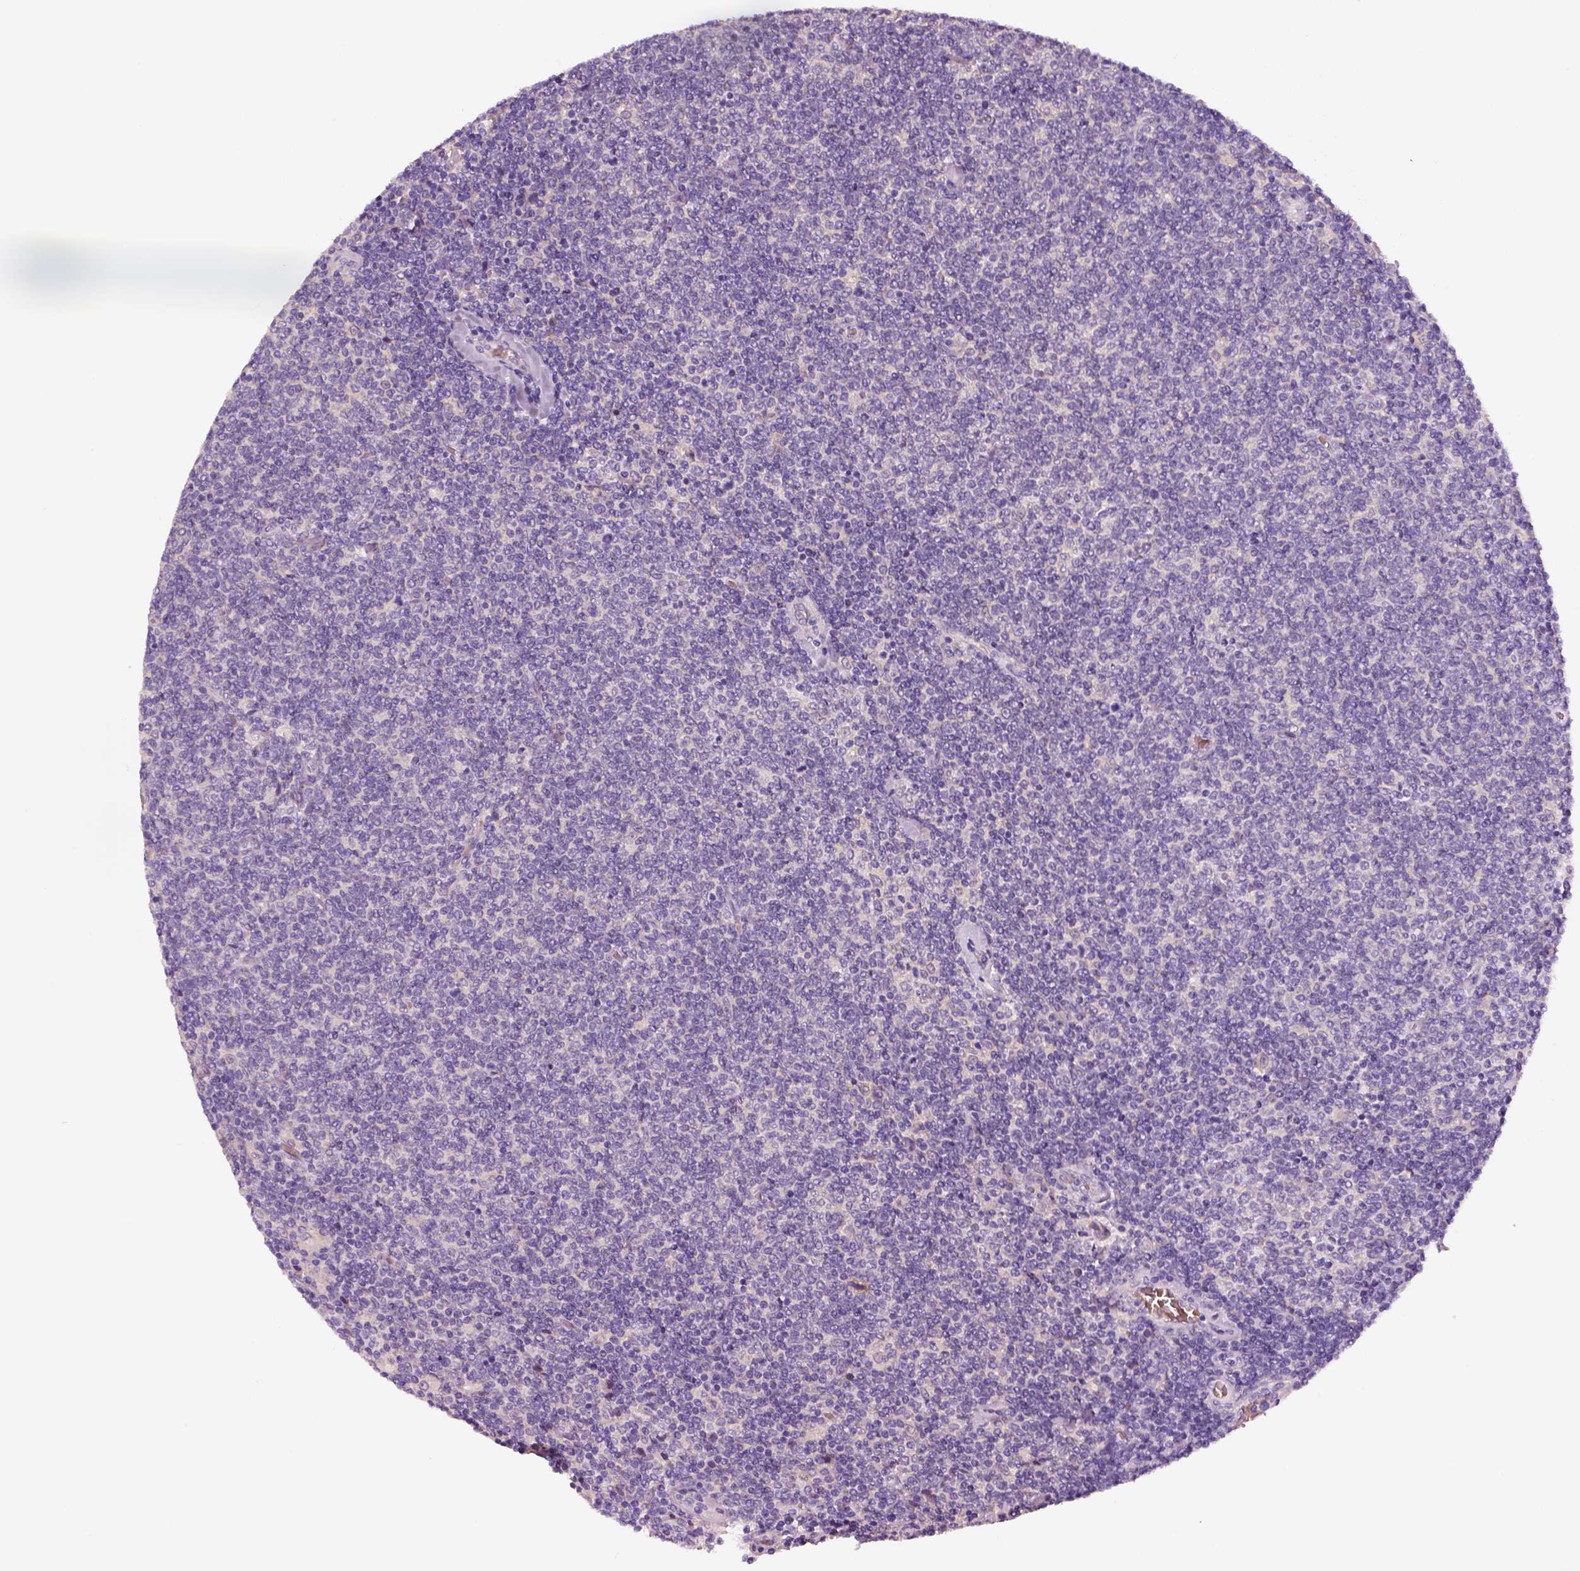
{"staining": {"intensity": "negative", "quantity": "none", "location": "none"}, "tissue": "lymphoma", "cell_type": "Tumor cells", "image_type": "cancer", "snomed": [{"axis": "morphology", "description": "Malignant lymphoma, non-Hodgkin's type, Low grade"}, {"axis": "topography", "description": "Lymph node"}], "caption": "This image is of malignant lymphoma, non-Hodgkin's type (low-grade) stained with IHC to label a protein in brown with the nuclei are counter-stained blue. There is no staining in tumor cells.", "gene": "ELSPBP1", "patient": {"sex": "male", "age": 52}}